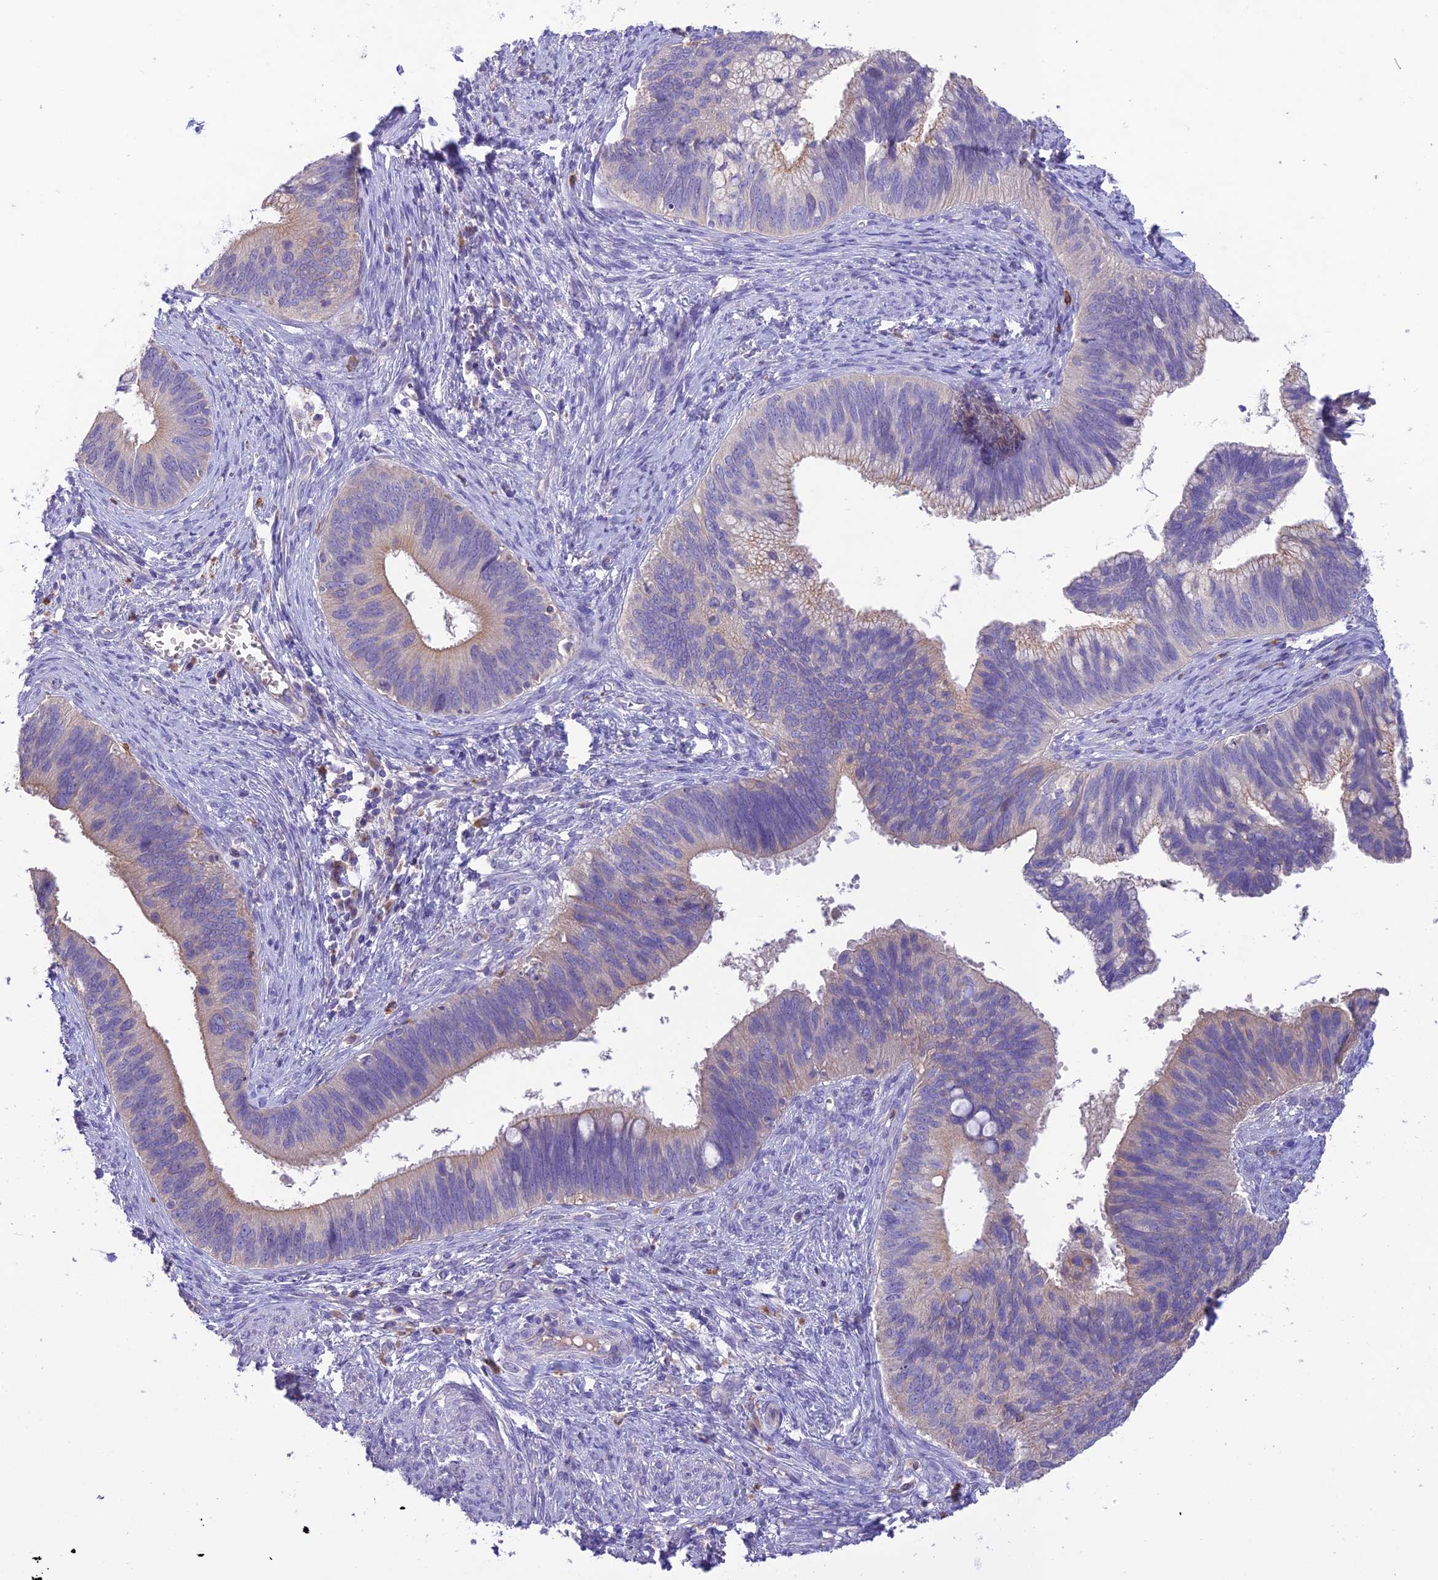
{"staining": {"intensity": "negative", "quantity": "none", "location": "none"}, "tissue": "cervical cancer", "cell_type": "Tumor cells", "image_type": "cancer", "snomed": [{"axis": "morphology", "description": "Adenocarcinoma, NOS"}, {"axis": "topography", "description": "Cervix"}], "caption": "This image is of cervical adenocarcinoma stained with immunohistochemistry (IHC) to label a protein in brown with the nuclei are counter-stained blue. There is no staining in tumor cells.", "gene": "SFT2D2", "patient": {"sex": "female", "age": 42}}